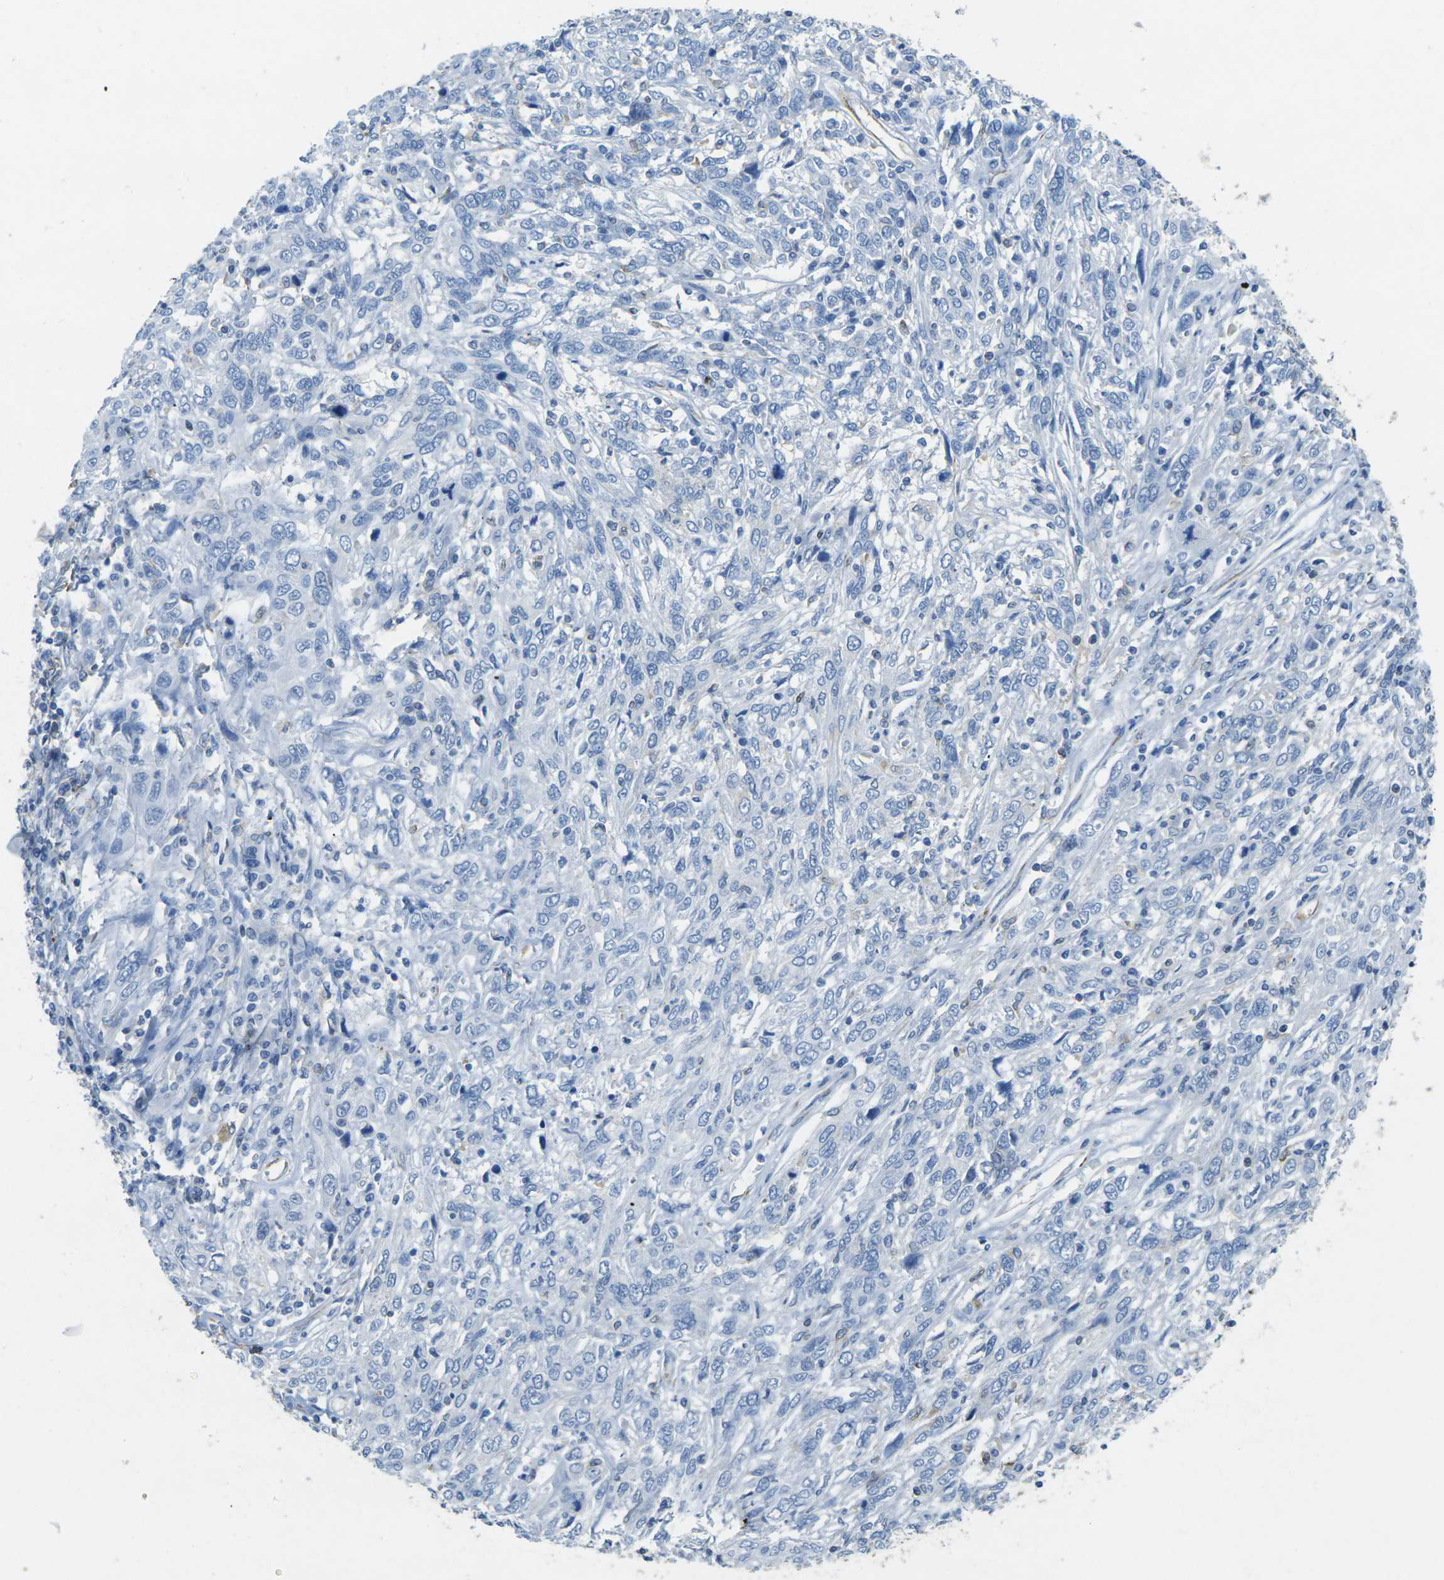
{"staining": {"intensity": "negative", "quantity": "none", "location": "none"}, "tissue": "cervical cancer", "cell_type": "Tumor cells", "image_type": "cancer", "snomed": [{"axis": "morphology", "description": "Squamous cell carcinoma, NOS"}, {"axis": "topography", "description": "Cervix"}], "caption": "Tumor cells are negative for brown protein staining in cervical squamous cell carcinoma.", "gene": "SORT1", "patient": {"sex": "female", "age": 46}}